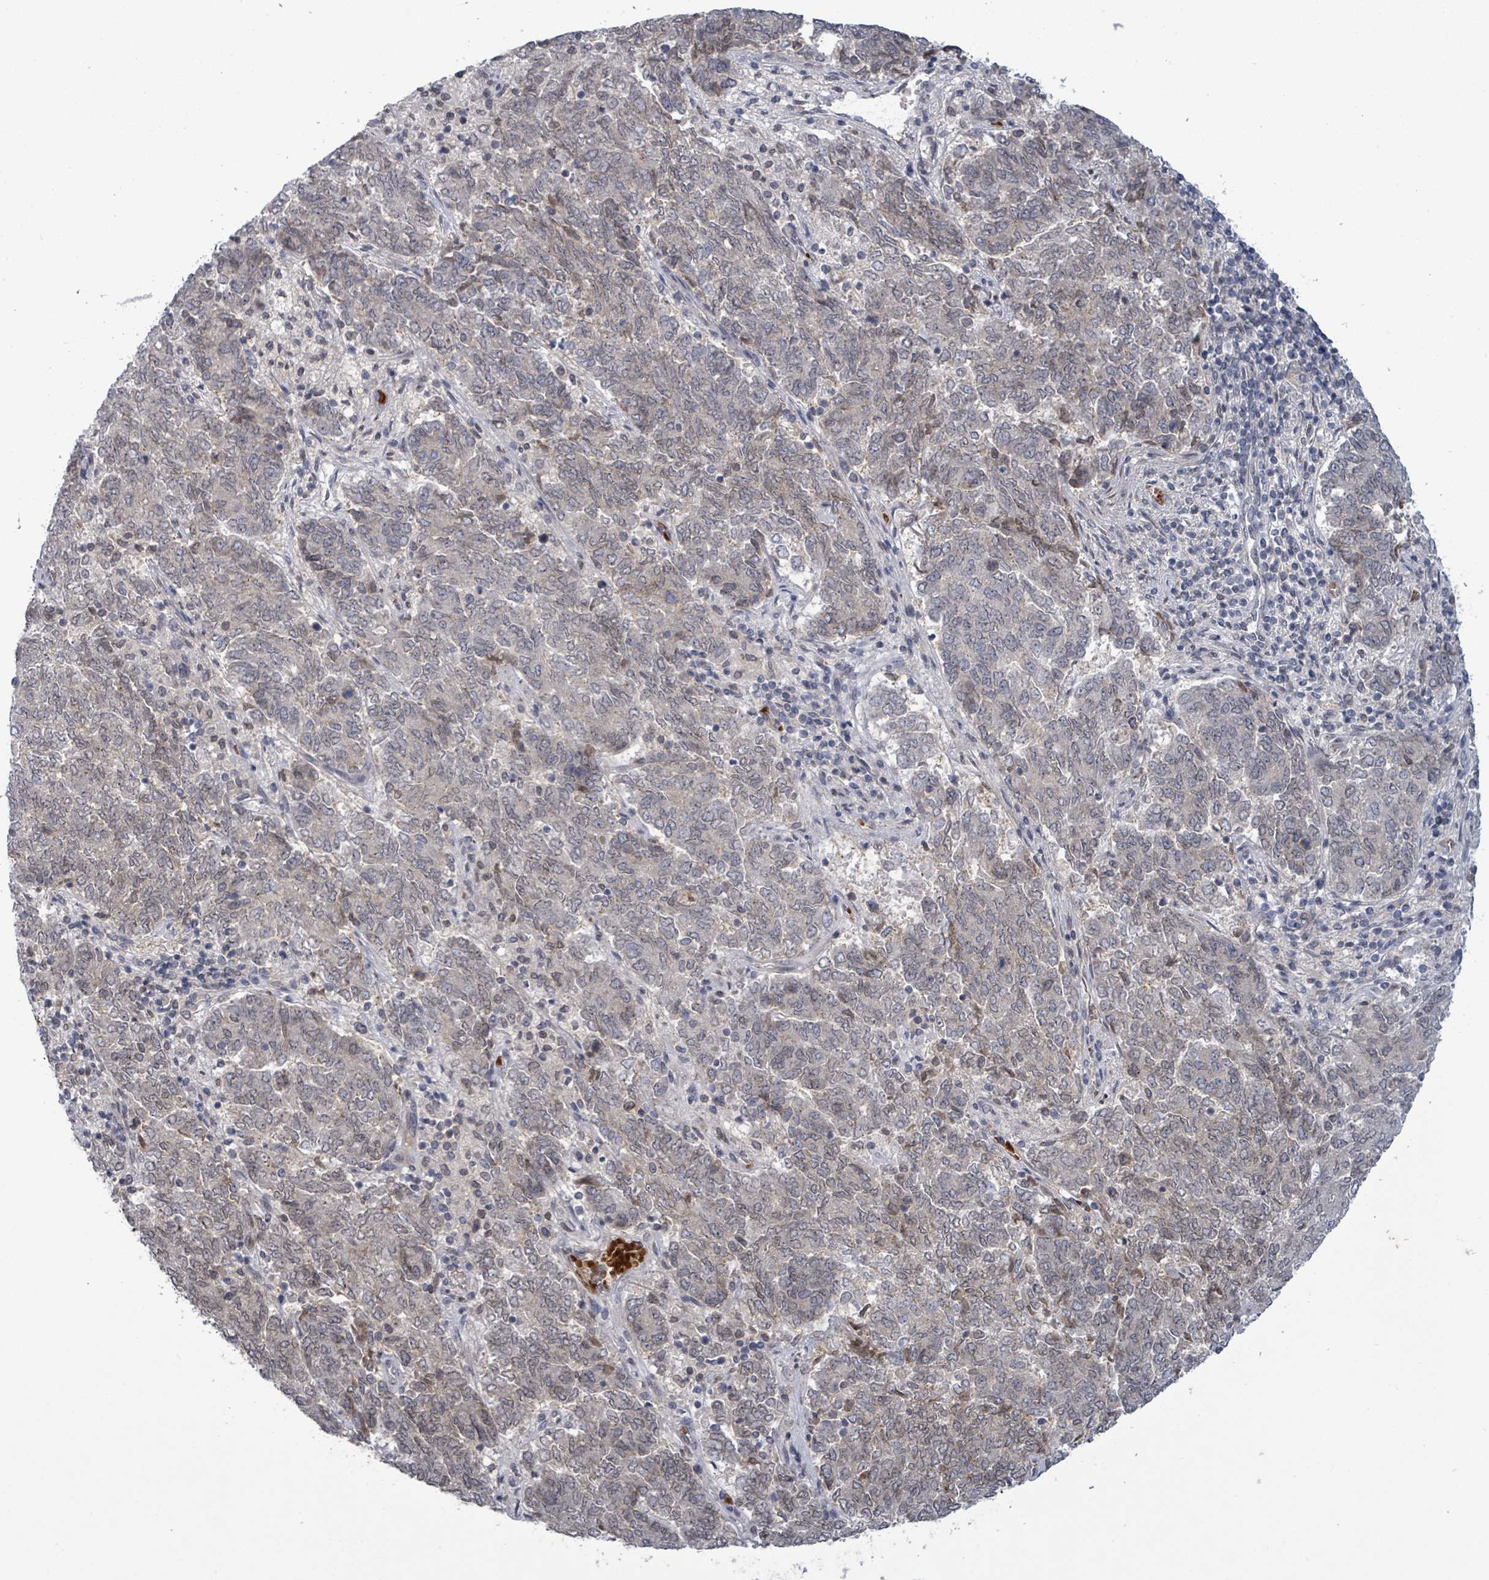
{"staining": {"intensity": "negative", "quantity": "none", "location": "none"}, "tissue": "endometrial cancer", "cell_type": "Tumor cells", "image_type": "cancer", "snomed": [{"axis": "morphology", "description": "Adenocarcinoma, NOS"}, {"axis": "topography", "description": "Endometrium"}], "caption": "An image of endometrial cancer stained for a protein displays no brown staining in tumor cells.", "gene": "GRM8", "patient": {"sex": "female", "age": 80}}